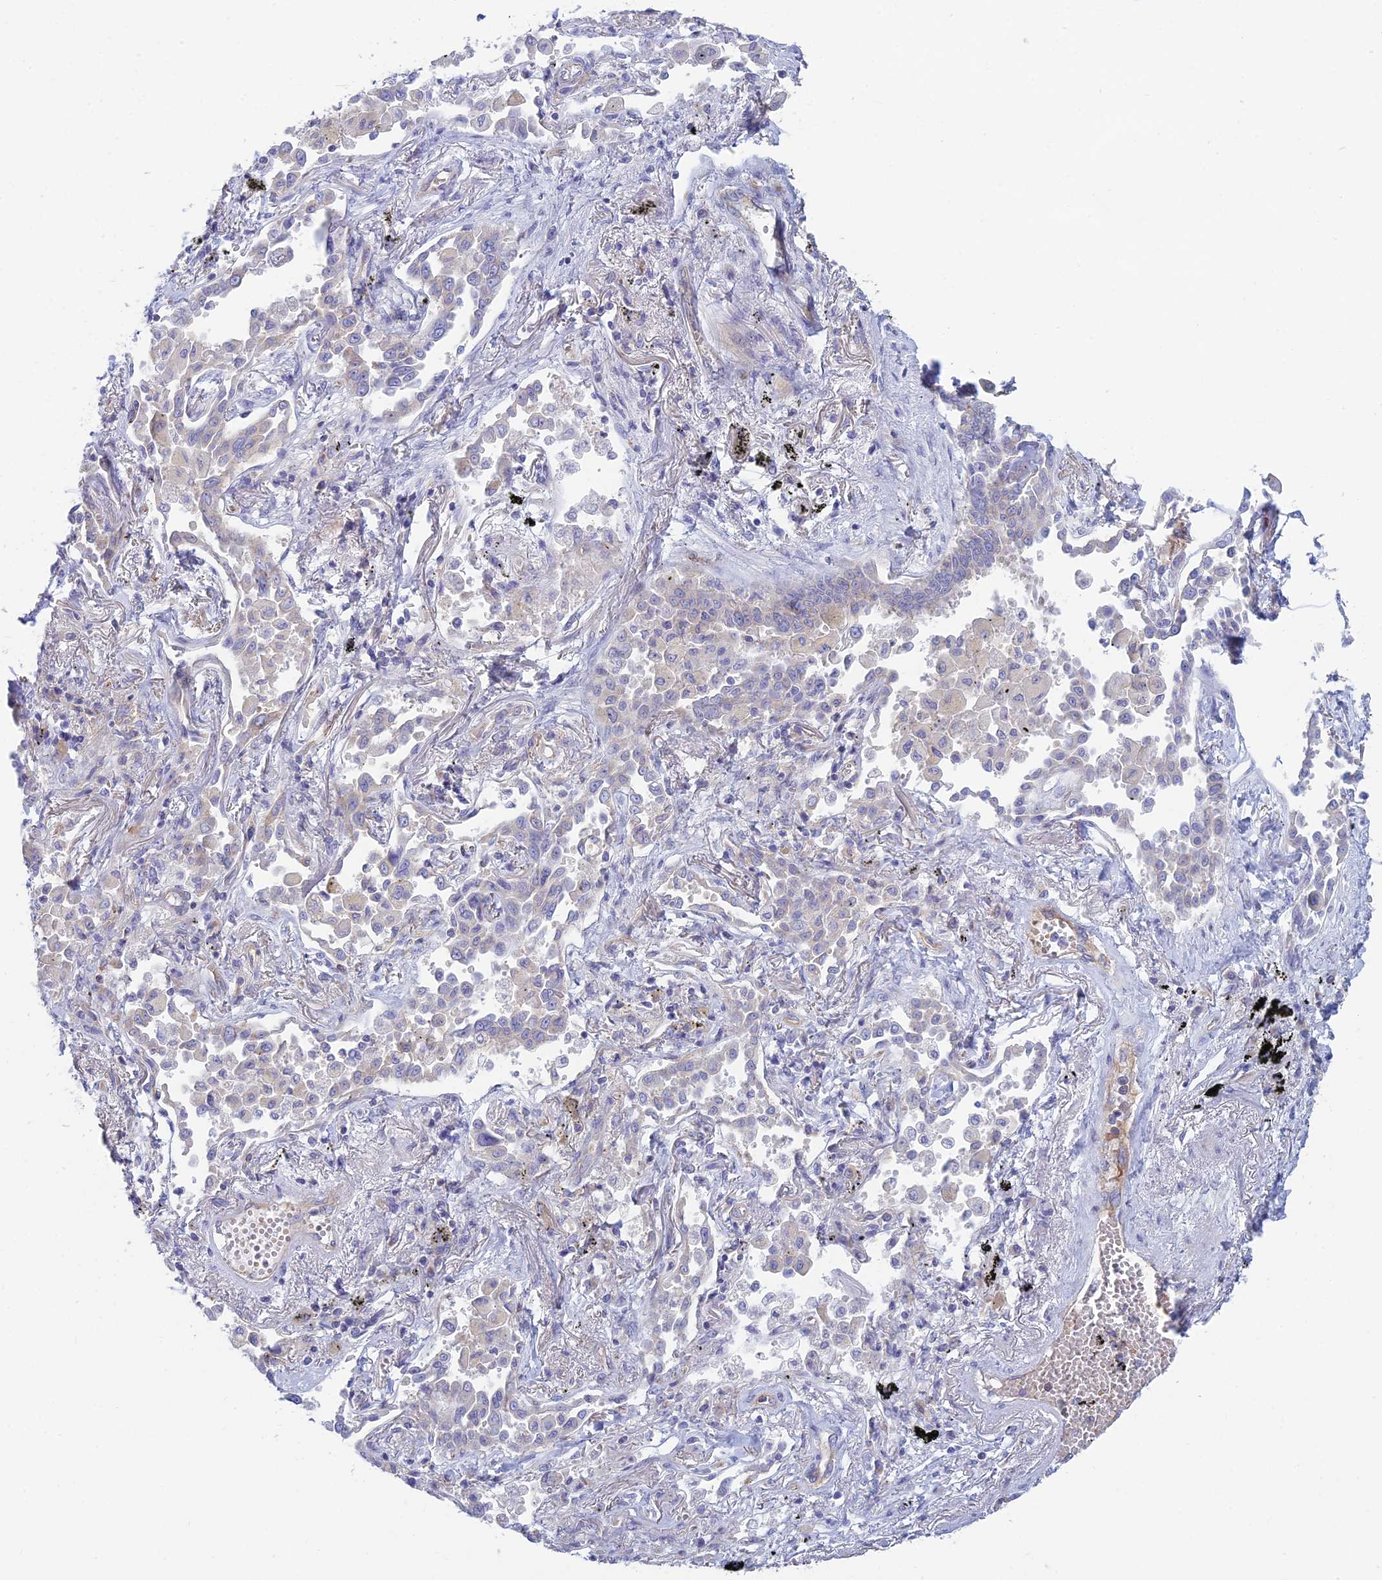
{"staining": {"intensity": "negative", "quantity": "none", "location": "none"}, "tissue": "lung cancer", "cell_type": "Tumor cells", "image_type": "cancer", "snomed": [{"axis": "morphology", "description": "Adenocarcinoma, NOS"}, {"axis": "topography", "description": "Lung"}], "caption": "DAB immunohistochemical staining of lung adenocarcinoma reveals no significant positivity in tumor cells. (DAB IHC with hematoxylin counter stain).", "gene": "ZNF564", "patient": {"sex": "male", "age": 67}}